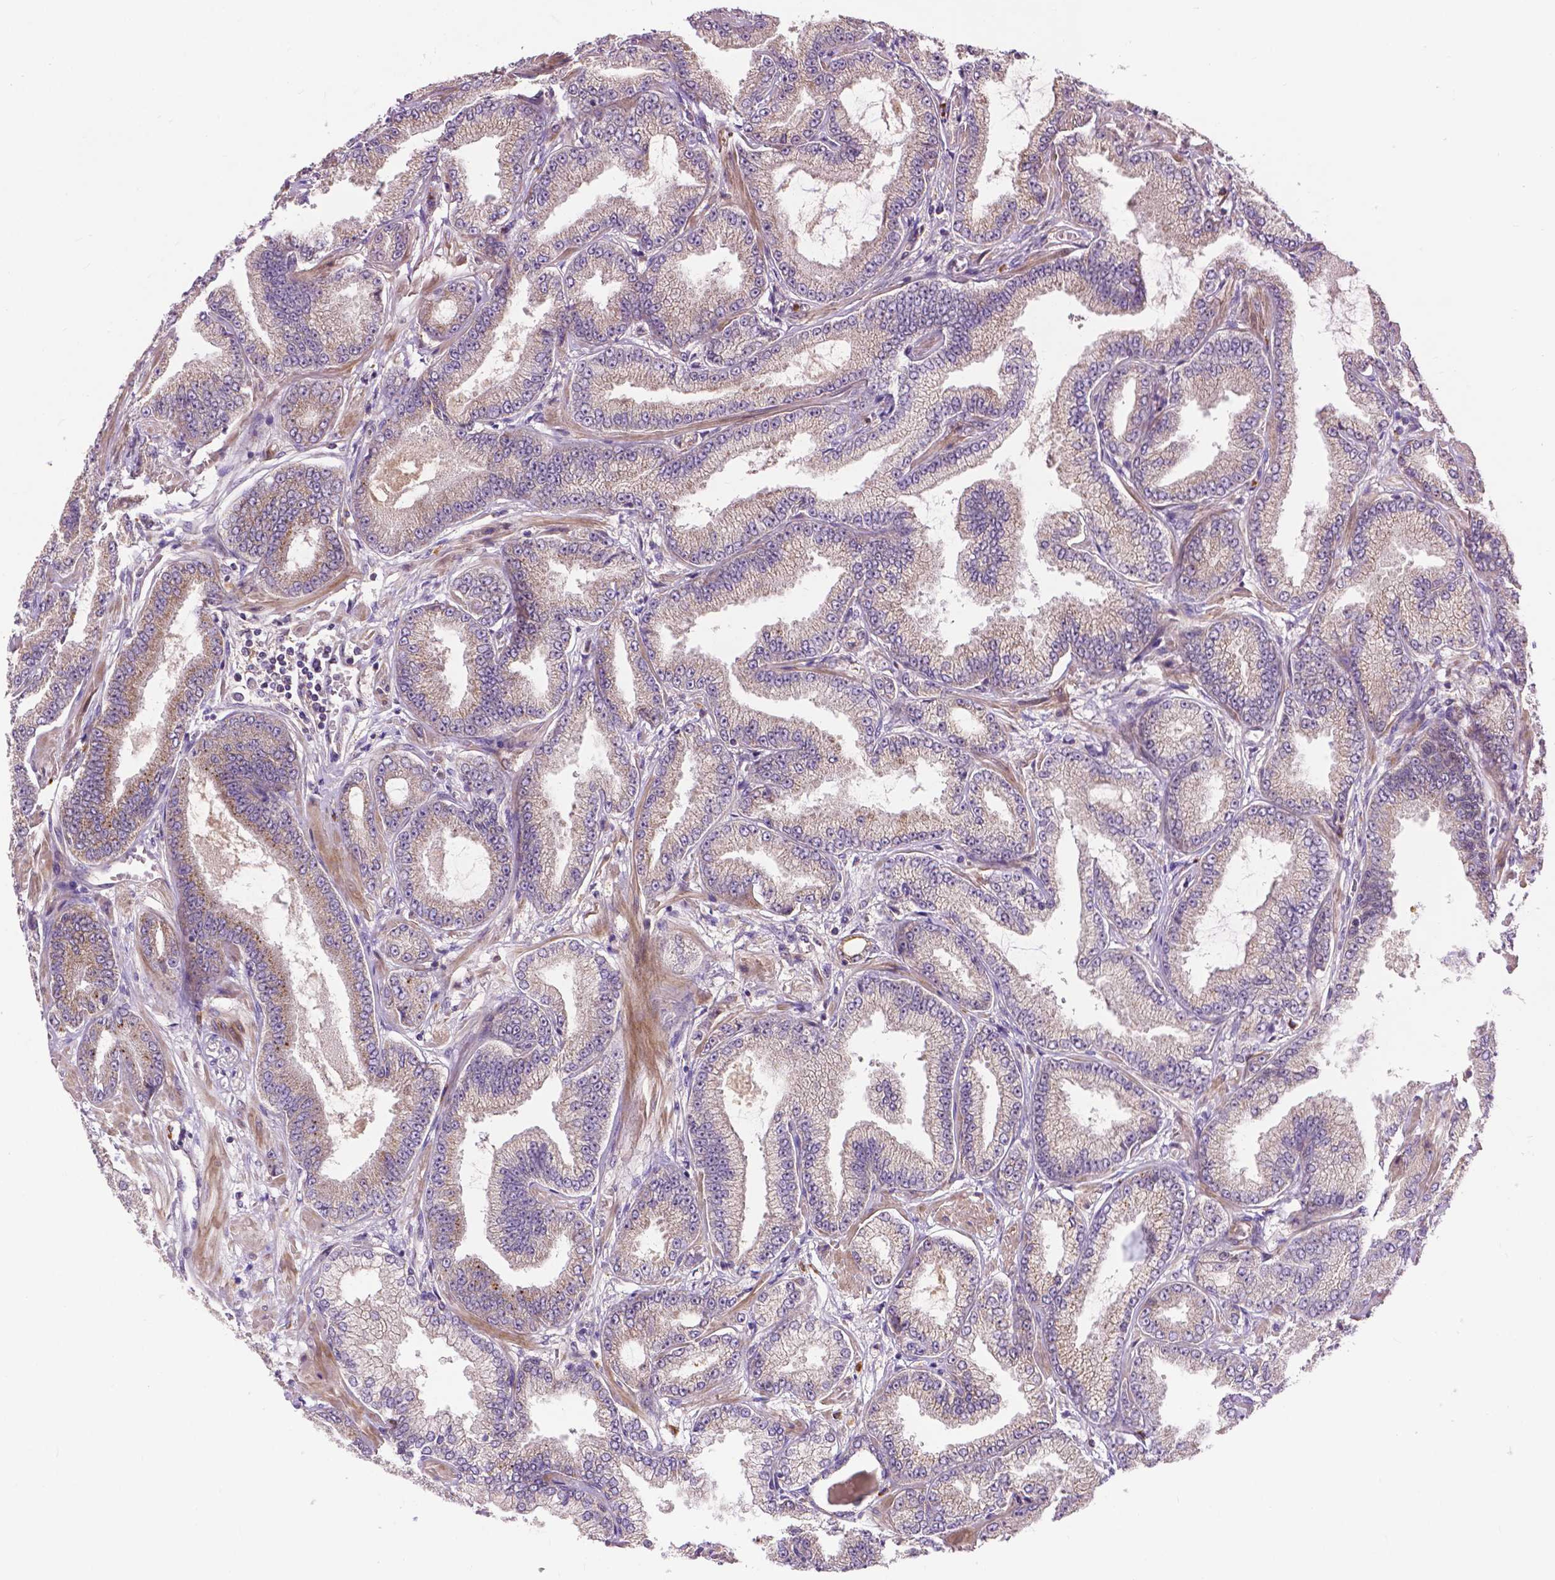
{"staining": {"intensity": "weak", "quantity": "25%-75%", "location": "cytoplasmic/membranous"}, "tissue": "prostate cancer", "cell_type": "Tumor cells", "image_type": "cancer", "snomed": [{"axis": "morphology", "description": "Adenocarcinoma, Low grade"}, {"axis": "topography", "description": "Prostate"}], "caption": "Human prostate cancer stained for a protein (brown) exhibits weak cytoplasmic/membranous positive expression in about 25%-75% of tumor cells.", "gene": "PARP3", "patient": {"sex": "male", "age": 55}}